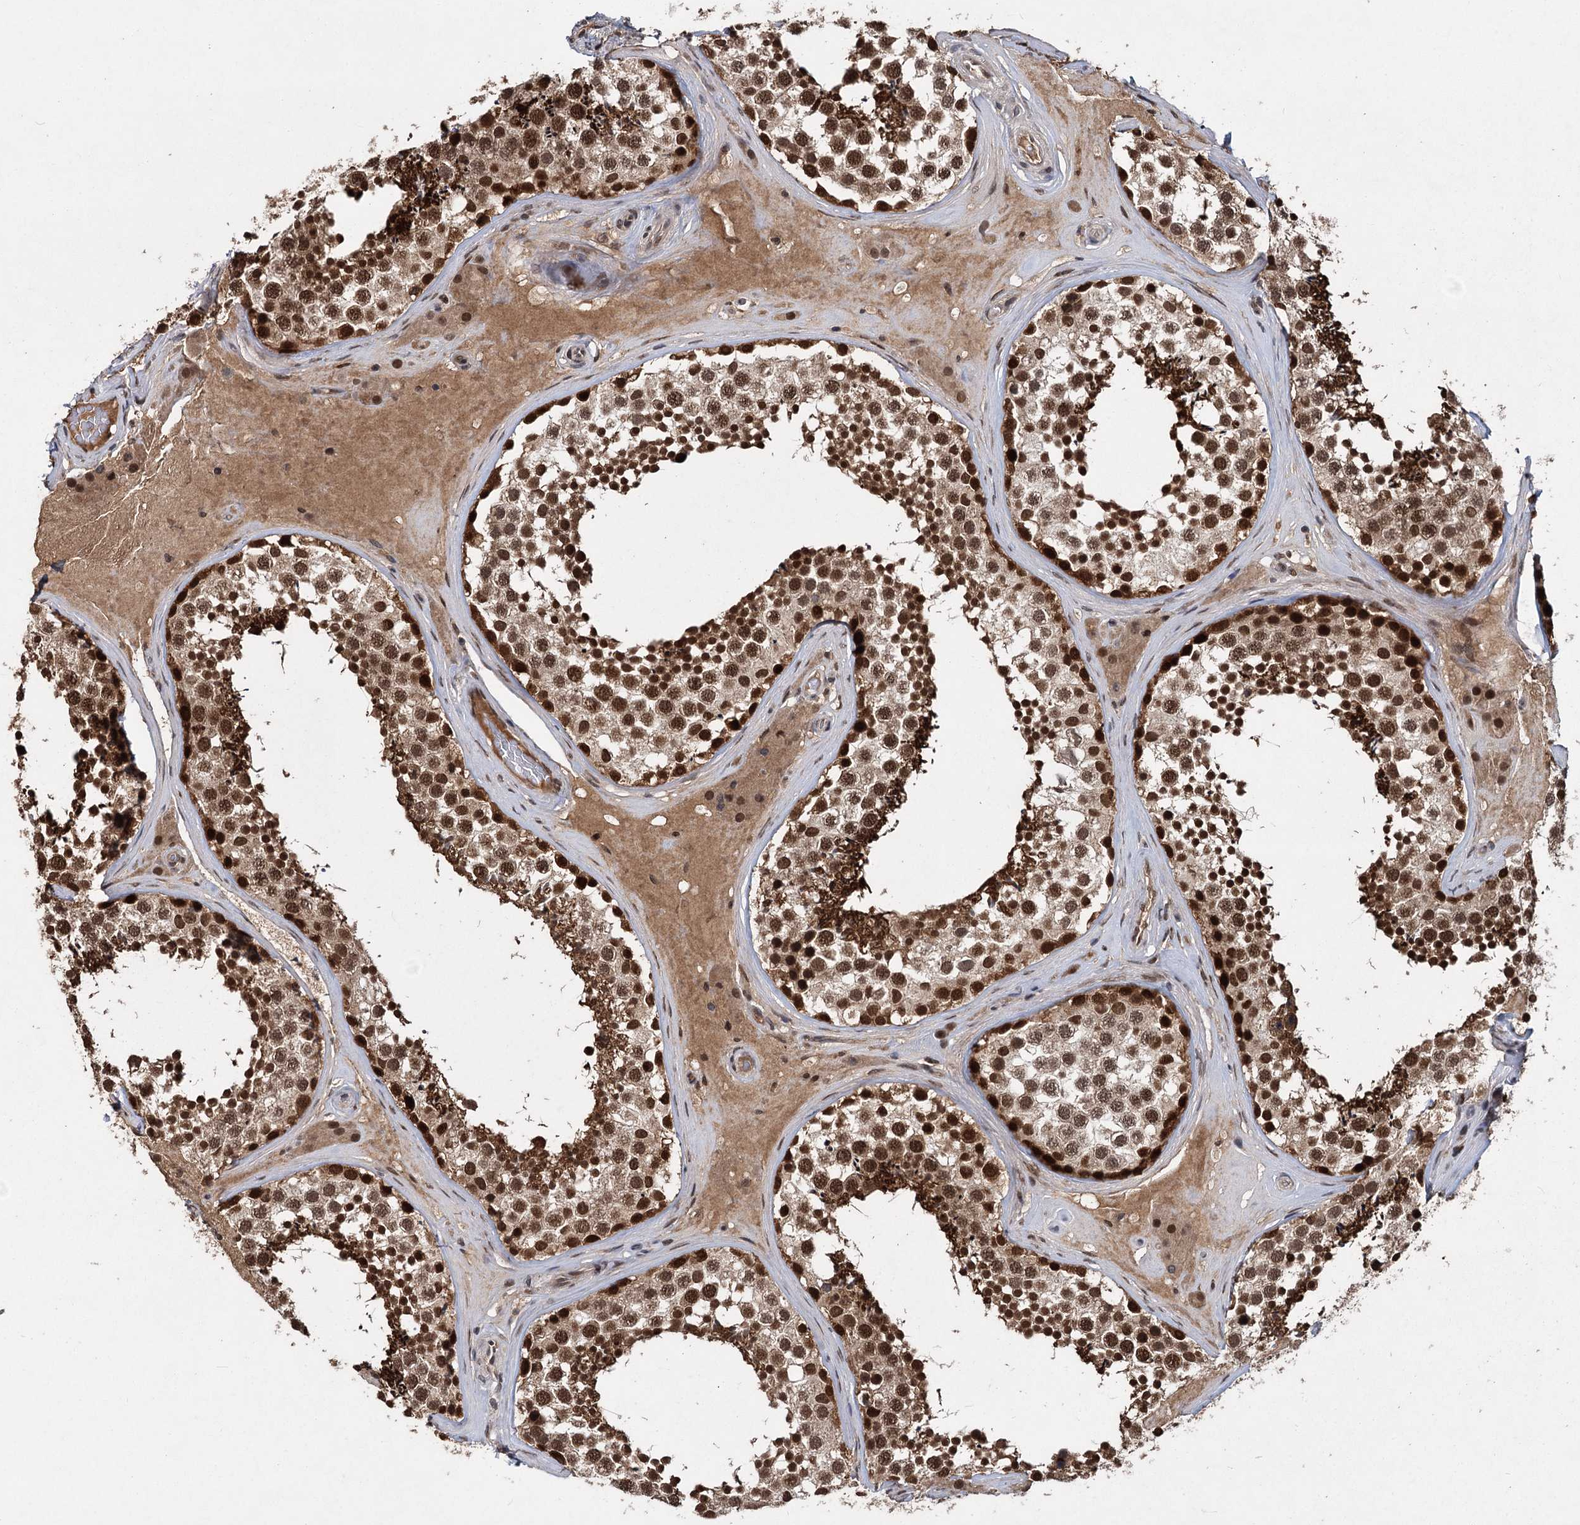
{"staining": {"intensity": "strong", "quantity": ">75%", "location": "cytoplasmic/membranous,nuclear"}, "tissue": "testis", "cell_type": "Cells in seminiferous ducts", "image_type": "normal", "snomed": [{"axis": "morphology", "description": "Normal tissue, NOS"}, {"axis": "topography", "description": "Testis"}], "caption": "This photomicrograph shows immunohistochemistry staining of benign human testis, with high strong cytoplasmic/membranous,nuclear expression in approximately >75% of cells in seminiferous ducts.", "gene": "MYG1", "patient": {"sex": "male", "age": 46}}